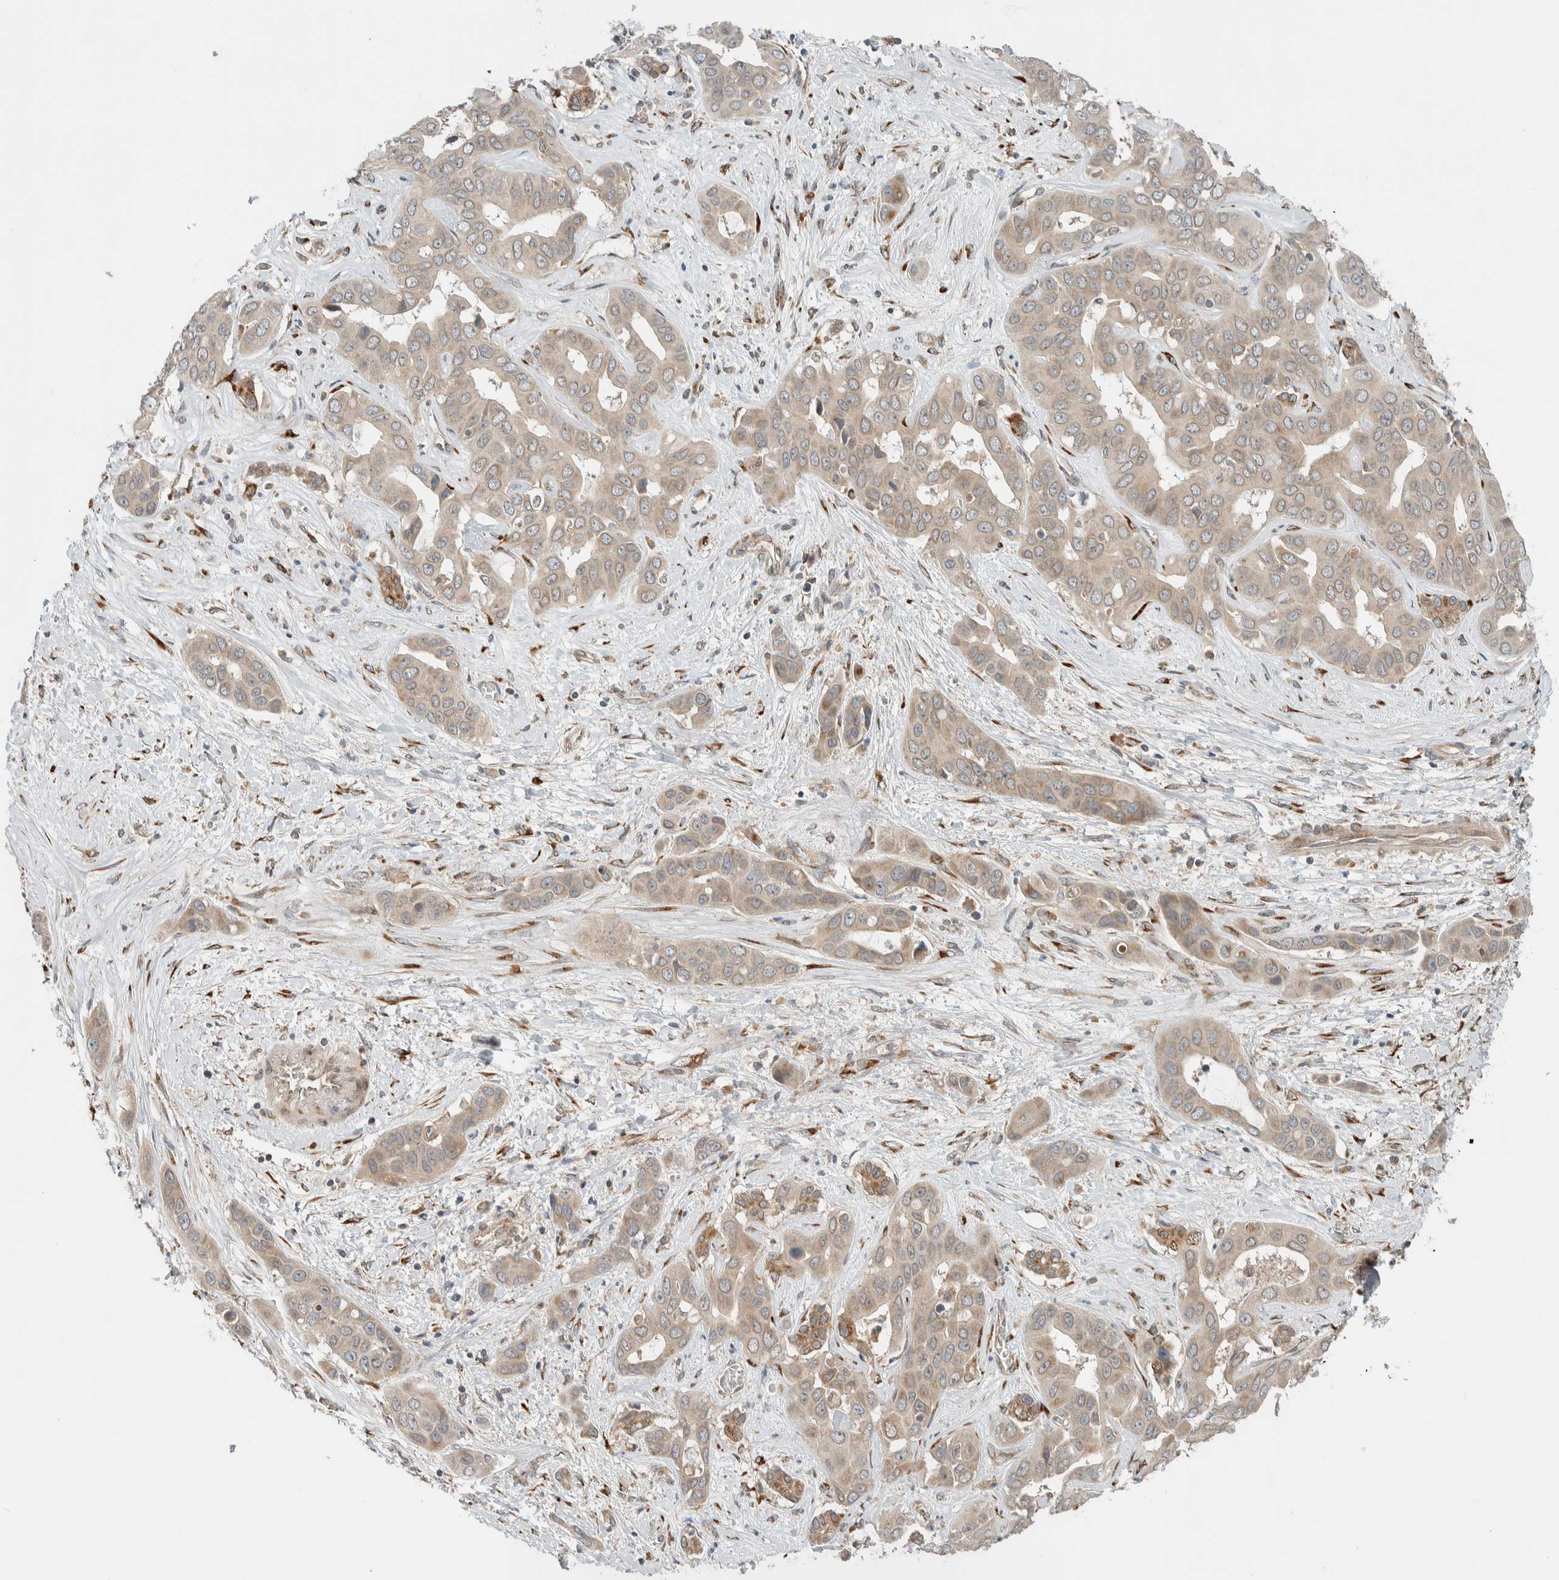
{"staining": {"intensity": "moderate", "quantity": "<25%", "location": "cytoplasmic/membranous"}, "tissue": "liver cancer", "cell_type": "Tumor cells", "image_type": "cancer", "snomed": [{"axis": "morphology", "description": "Cholangiocarcinoma"}, {"axis": "topography", "description": "Liver"}], "caption": "Tumor cells reveal low levels of moderate cytoplasmic/membranous positivity in approximately <25% of cells in cholangiocarcinoma (liver).", "gene": "CTBP2", "patient": {"sex": "female", "age": 52}}